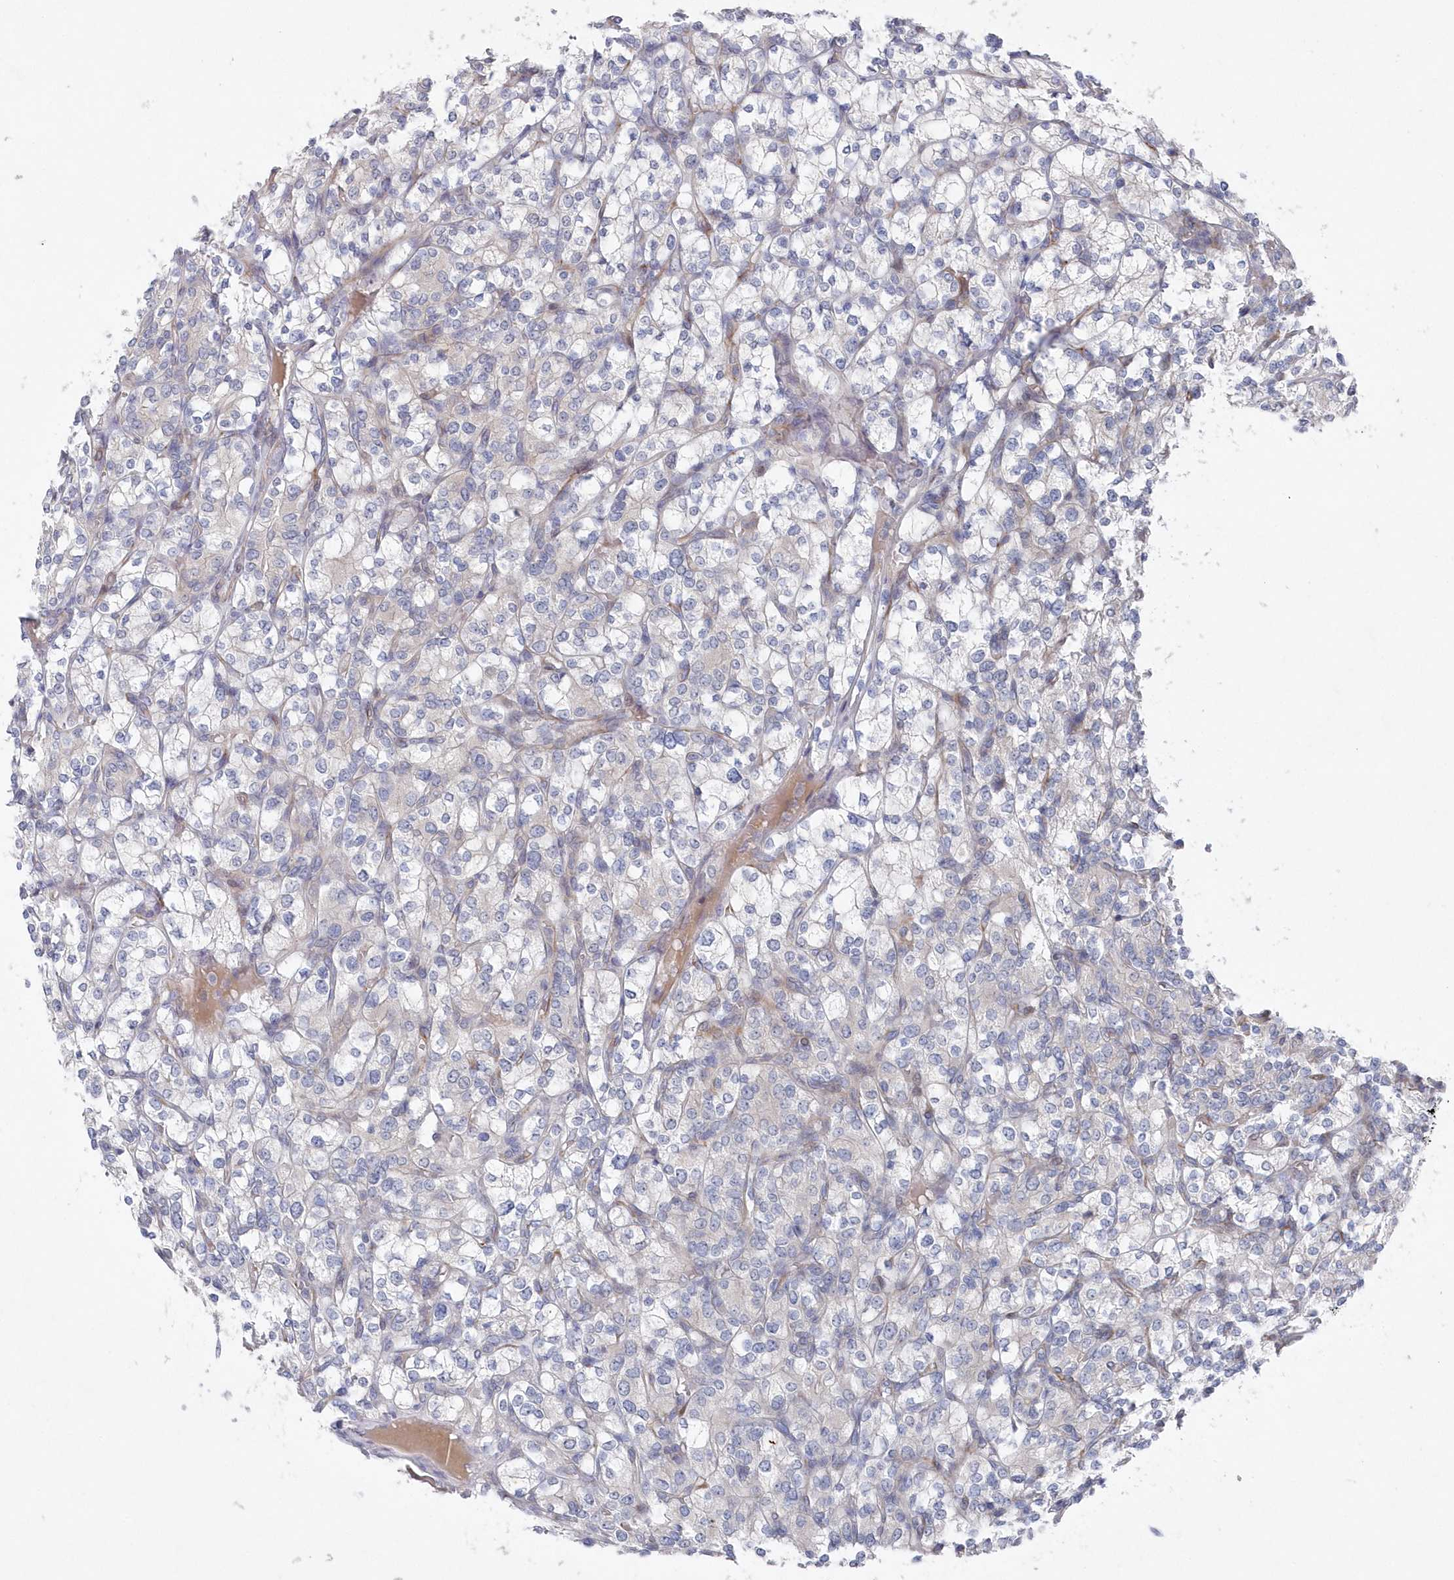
{"staining": {"intensity": "negative", "quantity": "none", "location": "none"}, "tissue": "renal cancer", "cell_type": "Tumor cells", "image_type": "cancer", "snomed": [{"axis": "morphology", "description": "Adenocarcinoma, NOS"}, {"axis": "topography", "description": "Kidney"}], "caption": "DAB (3,3'-diaminobenzidine) immunohistochemical staining of adenocarcinoma (renal) shows no significant positivity in tumor cells. (Stains: DAB IHC with hematoxylin counter stain, Microscopy: brightfield microscopy at high magnification).", "gene": "KIAA1586", "patient": {"sex": "male", "age": 77}}